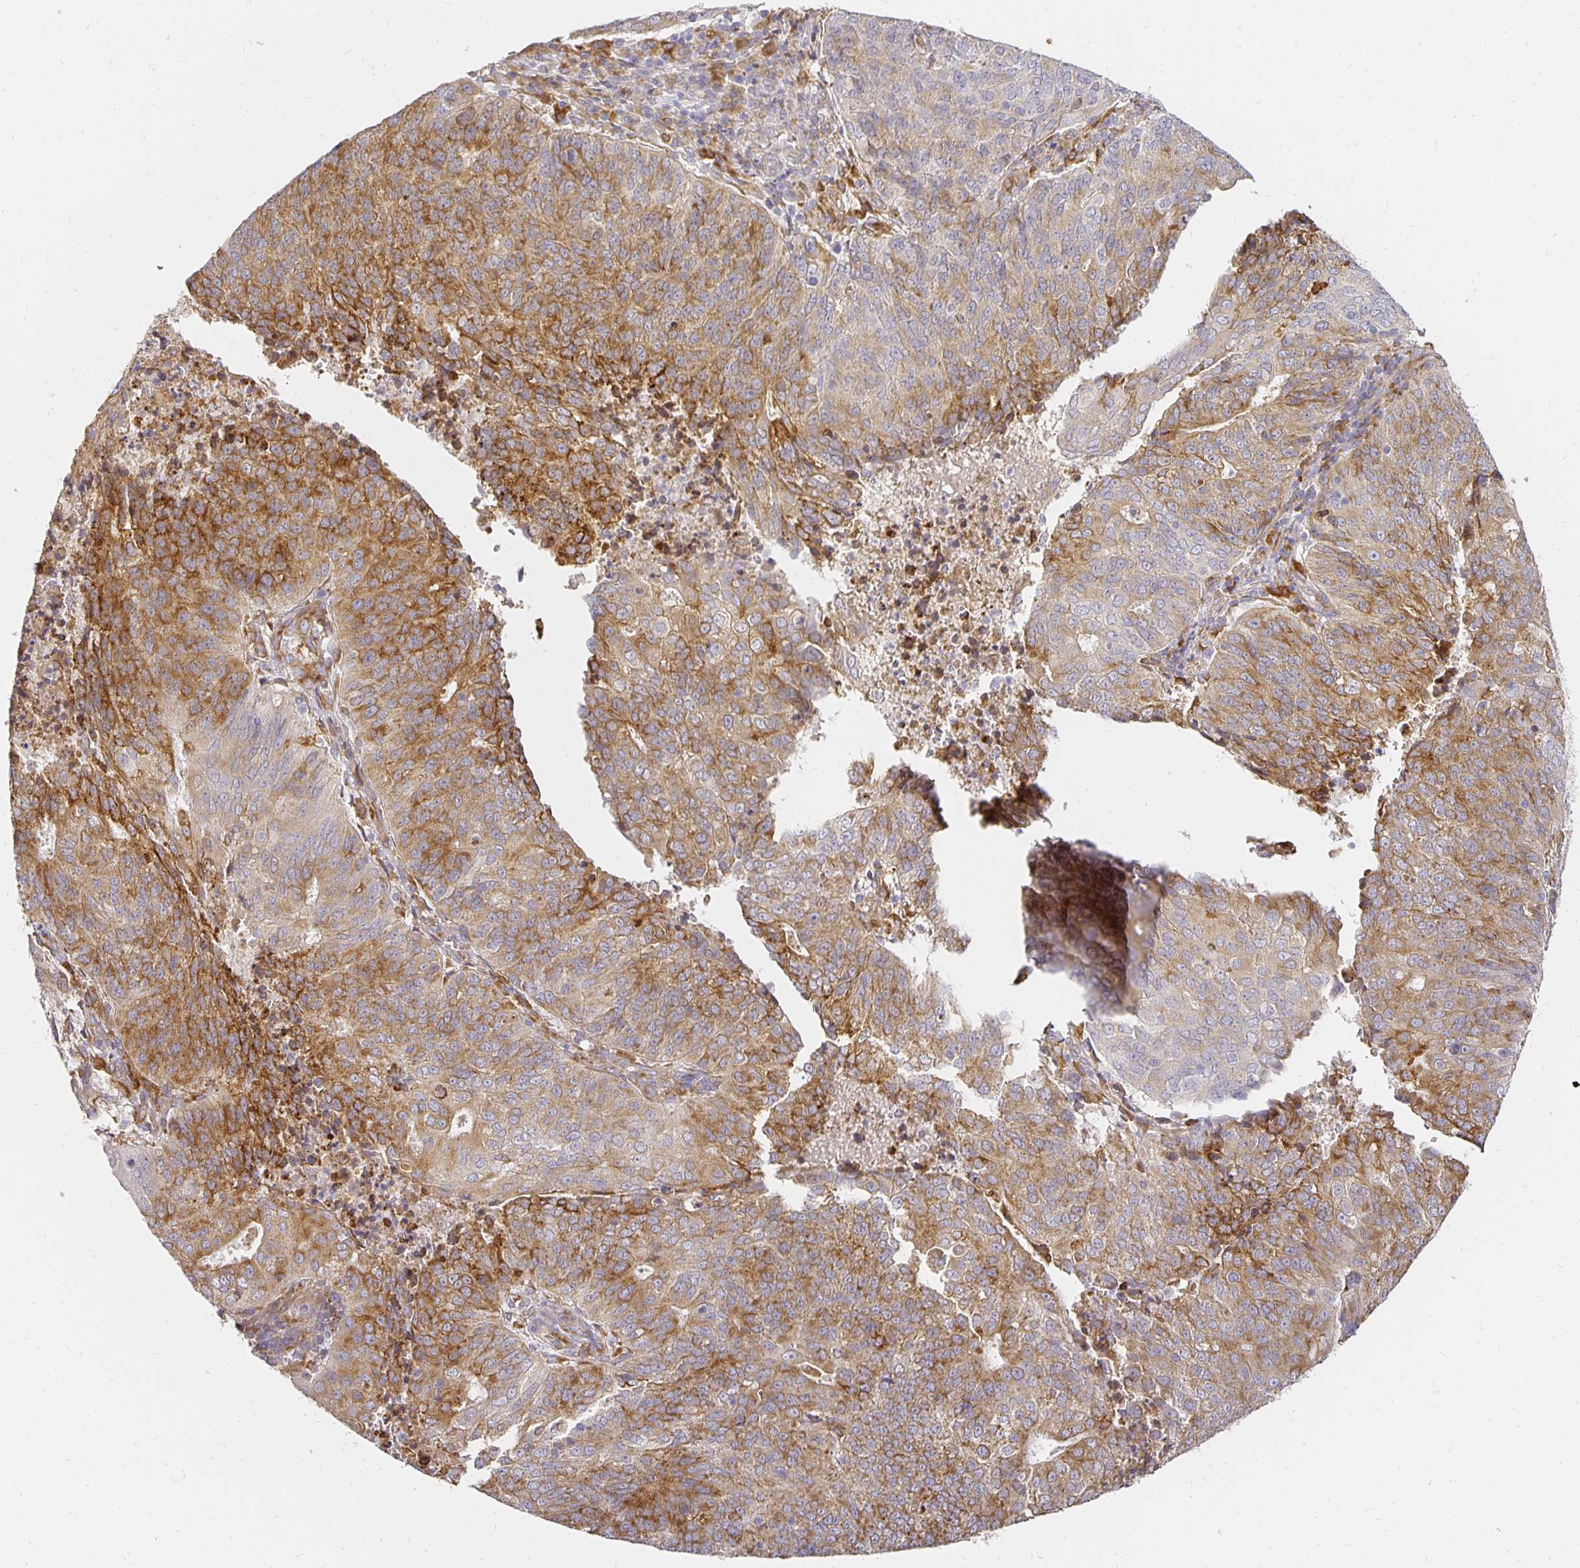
{"staining": {"intensity": "moderate", "quantity": ">75%", "location": "cytoplasmic/membranous"}, "tissue": "endometrial cancer", "cell_type": "Tumor cells", "image_type": "cancer", "snomed": [{"axis": "morphology", "description": "Adenocarcinoma, NOS"}, {"axis": "topography", "description": "Endometrium"}], "caption": "Human endometrial adenocarcinoma stained for a protein (brown) reveals moderate cytoplasmic/membranous positive positivity in approximately >75% of tumor cells.", "gene": "PLOD1", "patient": {"sex": "female", "age": 82}}